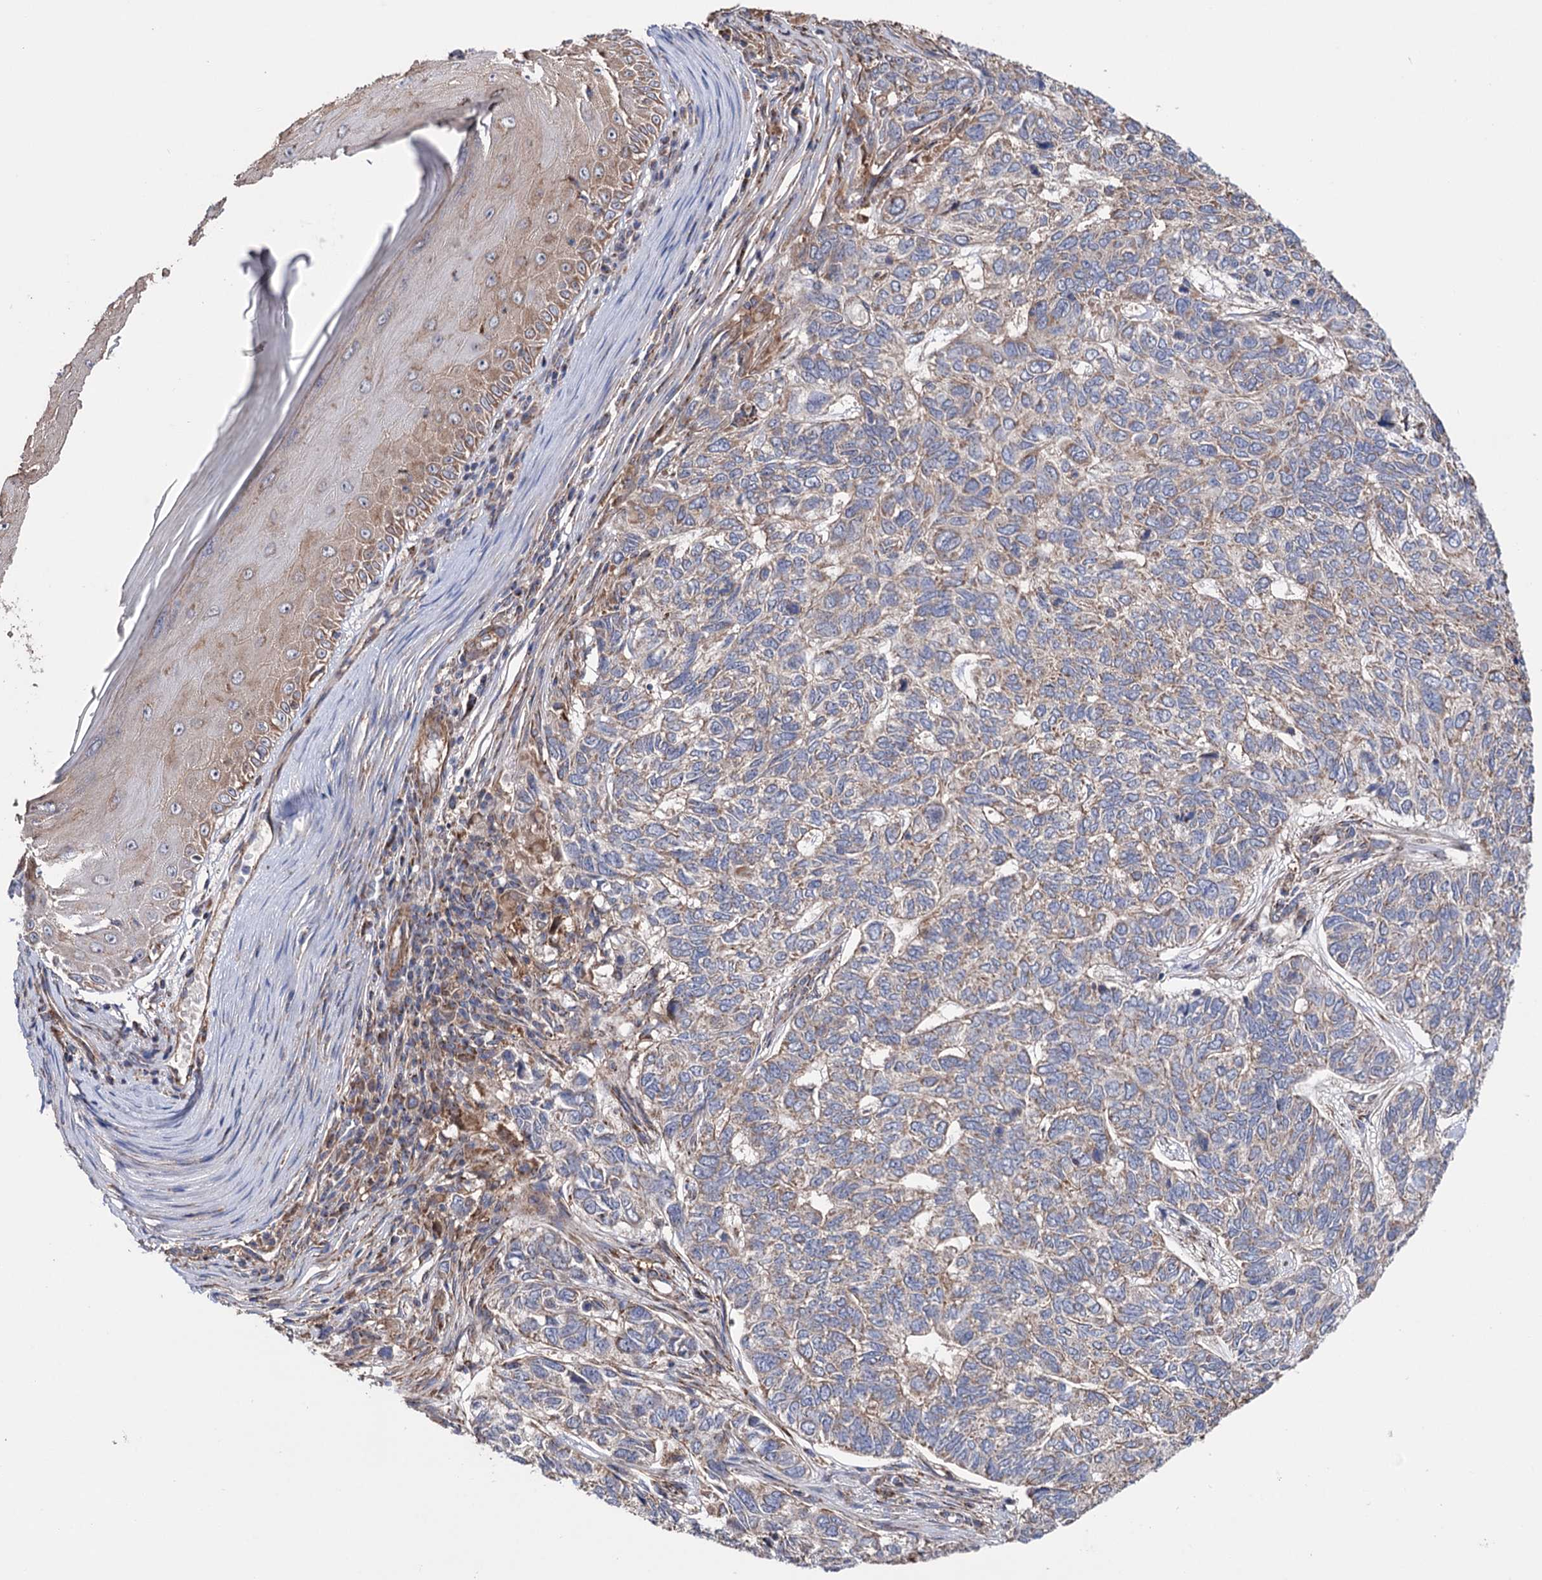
{"staining": {"intensity": "moderate", "quantity": "<25%", "location": "cytoplasmic/membranous"}, "tissue": "skin cancer", "cell_type": "Tumor cells", "image_type": "cancer", "snomed": [{"axis": "morphology", "description": "Basal cell carcinoma"}, {"axis": "topography", "description": "Skin"}], "caption": "Basal cell carcinoma (skin) stained with IHC exhibits moderate cytoplasmic/membranous positivity in approximately <25% of tumor cells. (Brightfield microscopy of DAB IHC at high magnification).", "gene": "SUCLA2", "patient": {"sex": "female", "age": 65}}